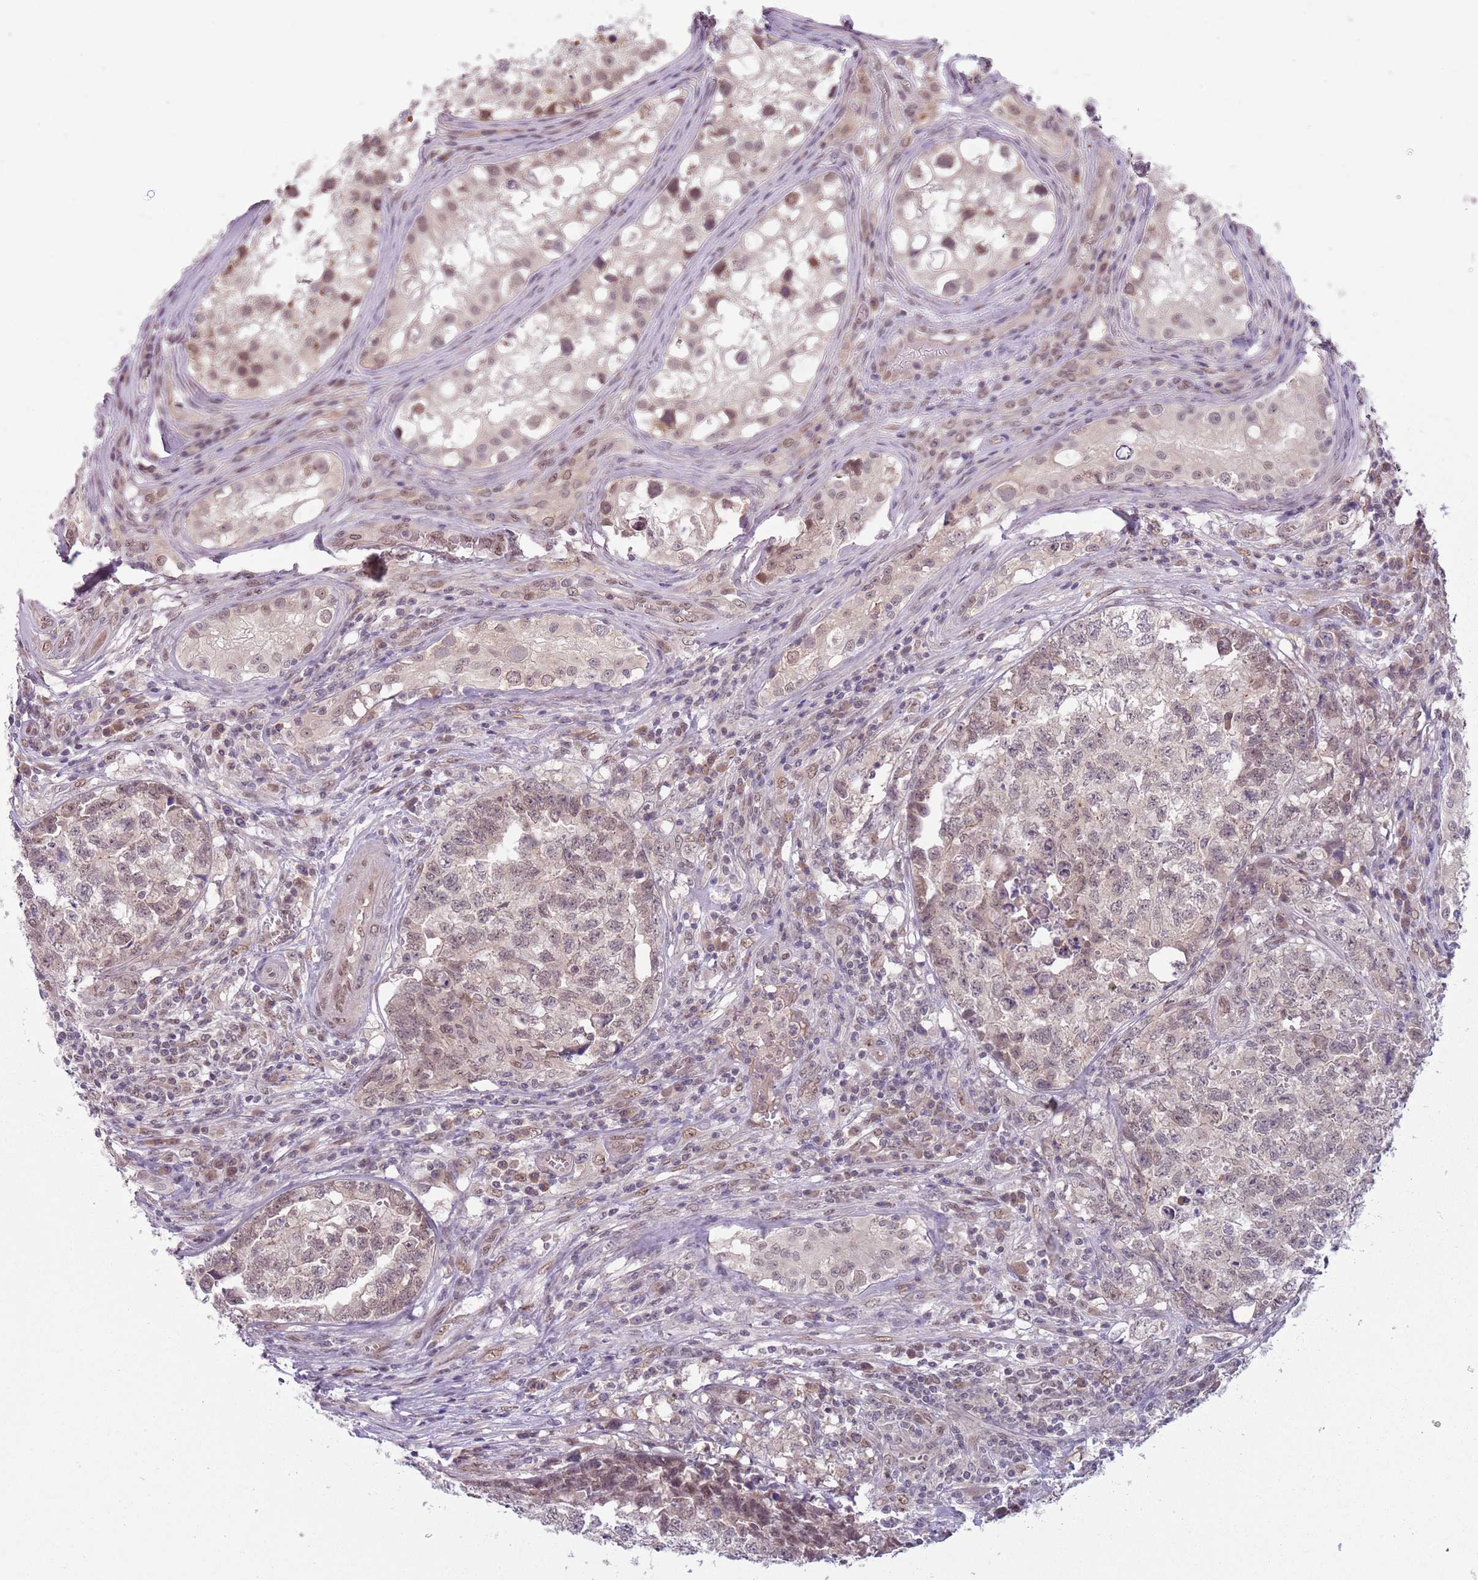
{"staining": {"intensity": "weak", "quantity": ">75%", "location": "nuclear"}, "tissue": "testis cancer", "cell_type": "Tumor cells", "image_type": "cancer", "snomed": [{"axis": "morphology", "description": "Carcinoma, Embryonal, NOS"}, {"axis": "topography", "description": "Testis"}], "caption": "A low amount of weak nuclear expression is present in approximately >75% of tumor cells in embryonal carcinoma (testis) tissue.", "gene": "TM2D1", "patient": {"sex": "male", "age": 31}}